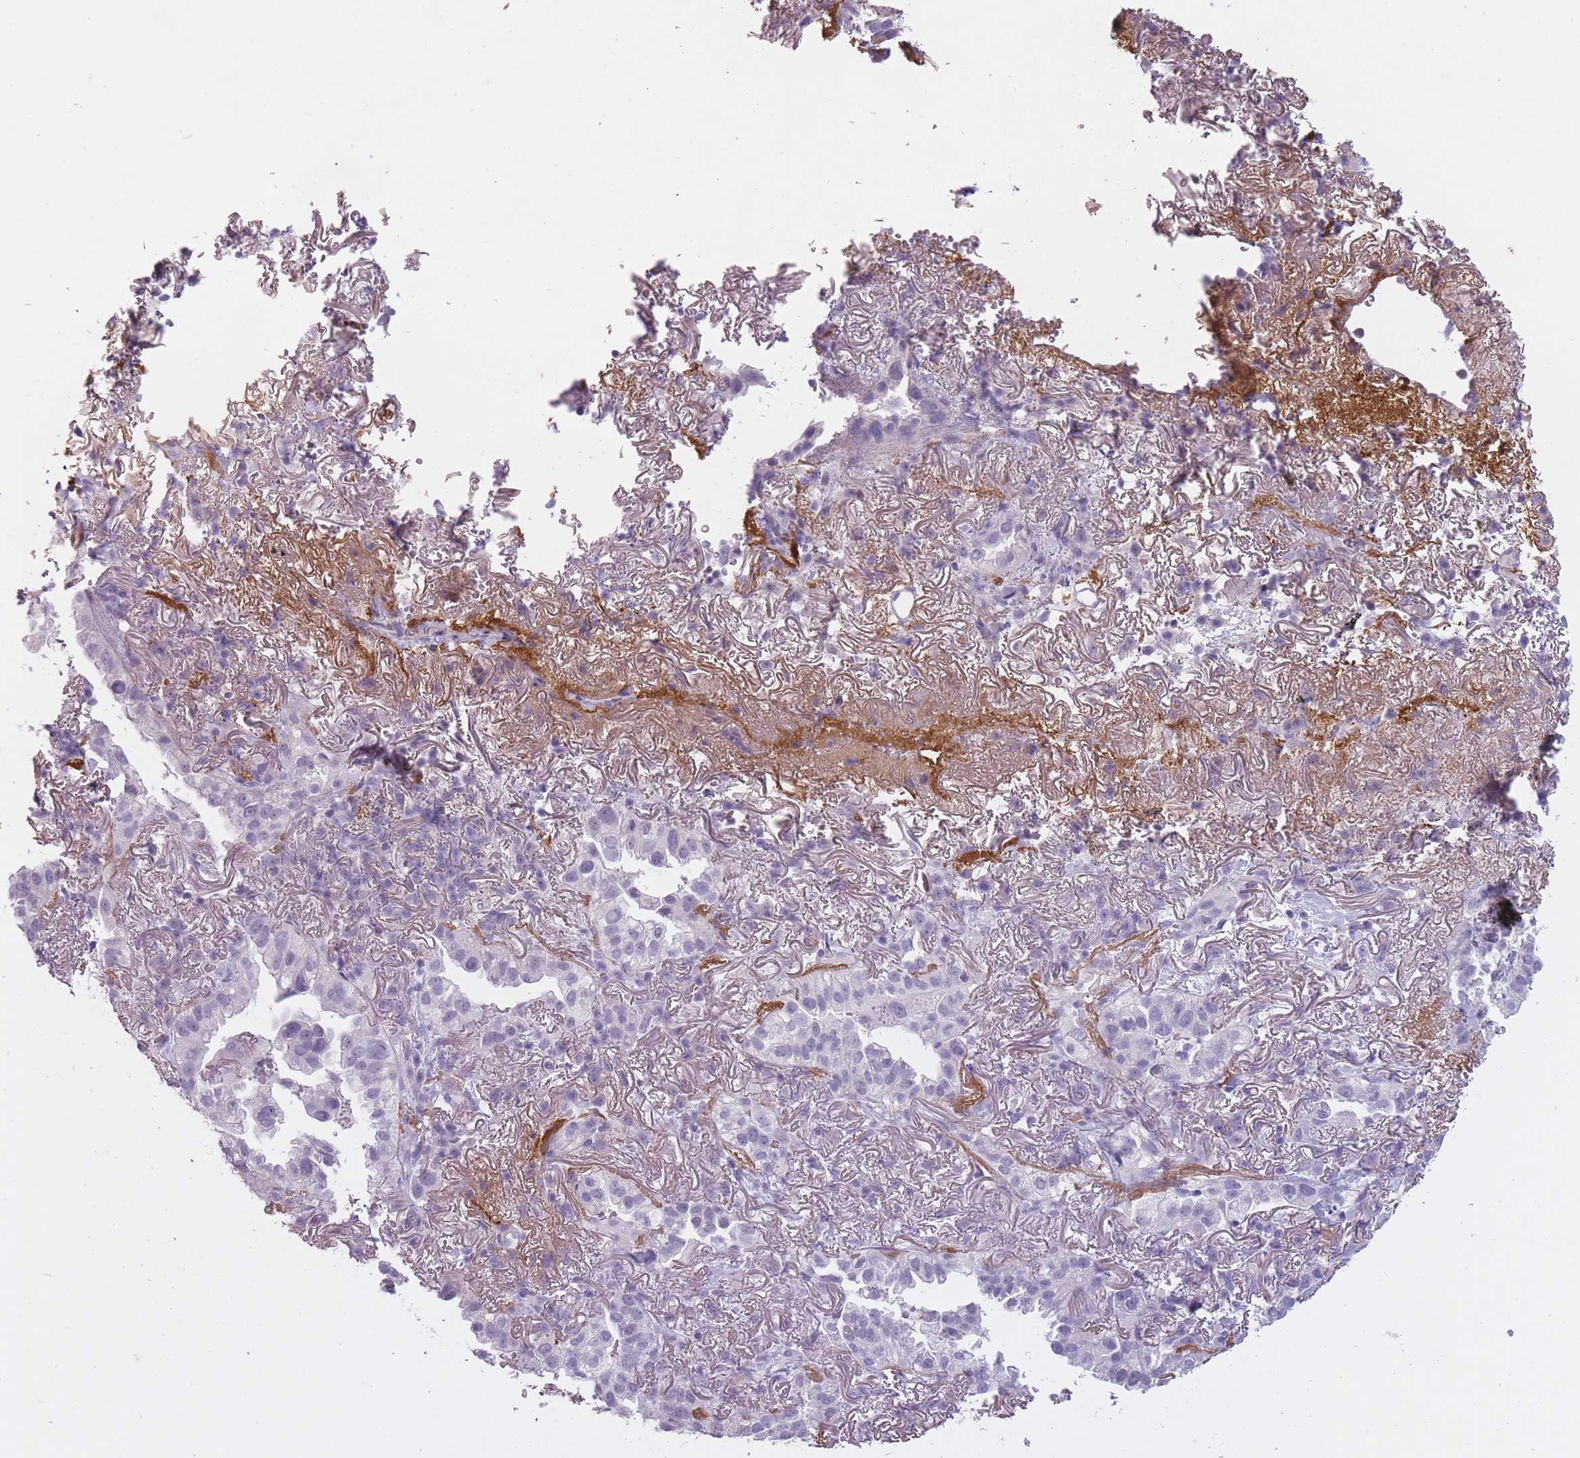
{"staining": {"intensity": "negative", "quantity": "none", "location": "none"}, "tissue": "lung cancer", "cell_type": "Tumor cells", "image_type": "cancer", "snomed": [{"axis": "morphology", "description": "Adenocarcinoma, NOS"}, {"axis": "topography", "description": "Lung"}], "caption": "This is a photomicrograph of IHC staining of adenocarcinoma (lung), which shows no expression in tumor cells.", "gene": "RFX4", "patient": {"sex": "female", "age": 69}}